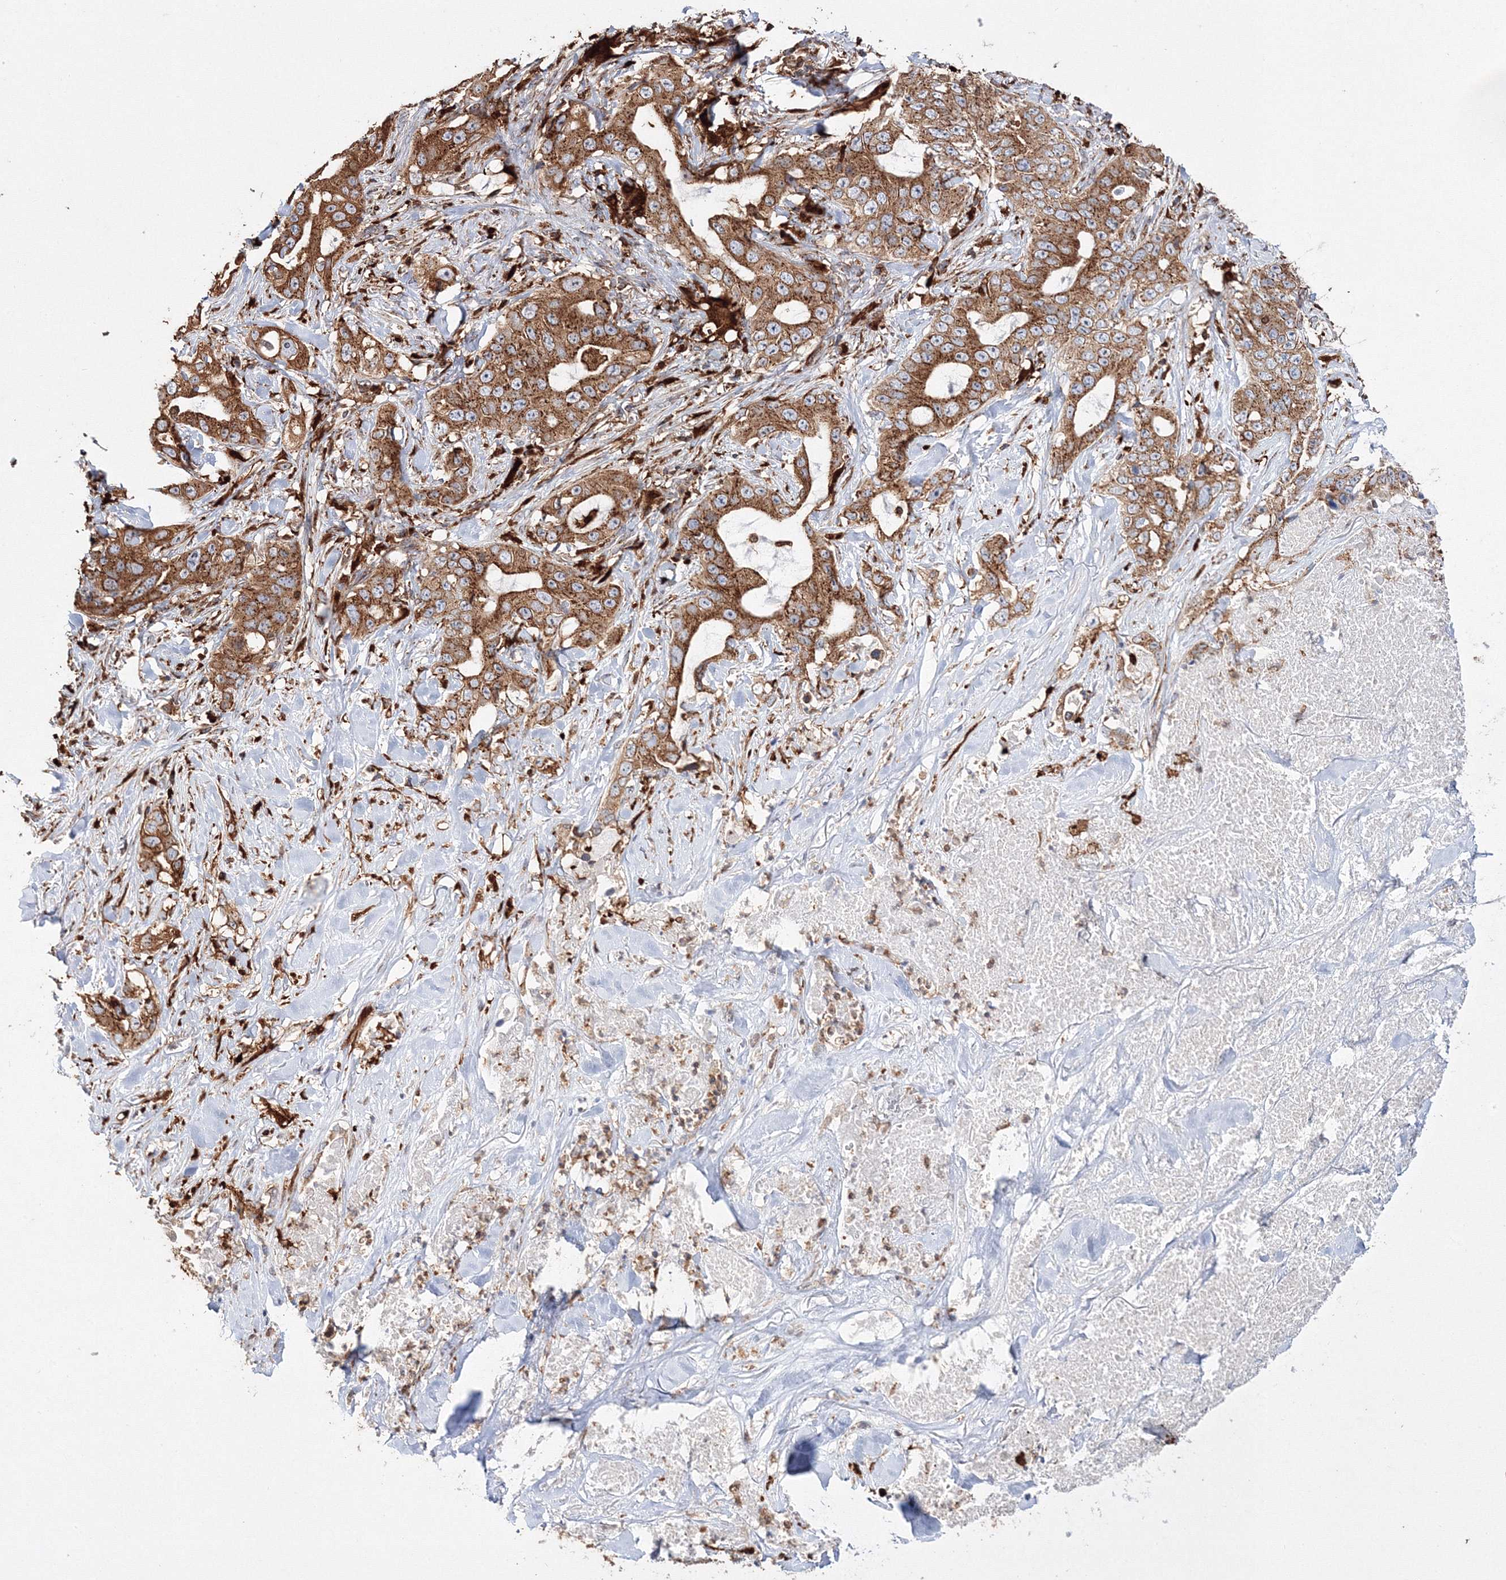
{"staining": {"intensity": "moderate", "quantity": ">75%", "location": "cytoplasmic/membranous"}, "tissue": "lung cancer", "cell_type": "Tumor cells", "image_type": "cancer", "snomed": [{"axis": "morphology", "description": "Adenocarcinoma, NOS"}, {"axis": "topography", "description": "Lung"}], "caption": "Immunohistochemical staining of human lung cancer (adenocarcinoma) displays medium levels of moderate cytoplasmic/membranous protein positivity in about >75% of tumor cells.", "gene": "ARCN1", "patient": {"sex": "female", "age": 51}}